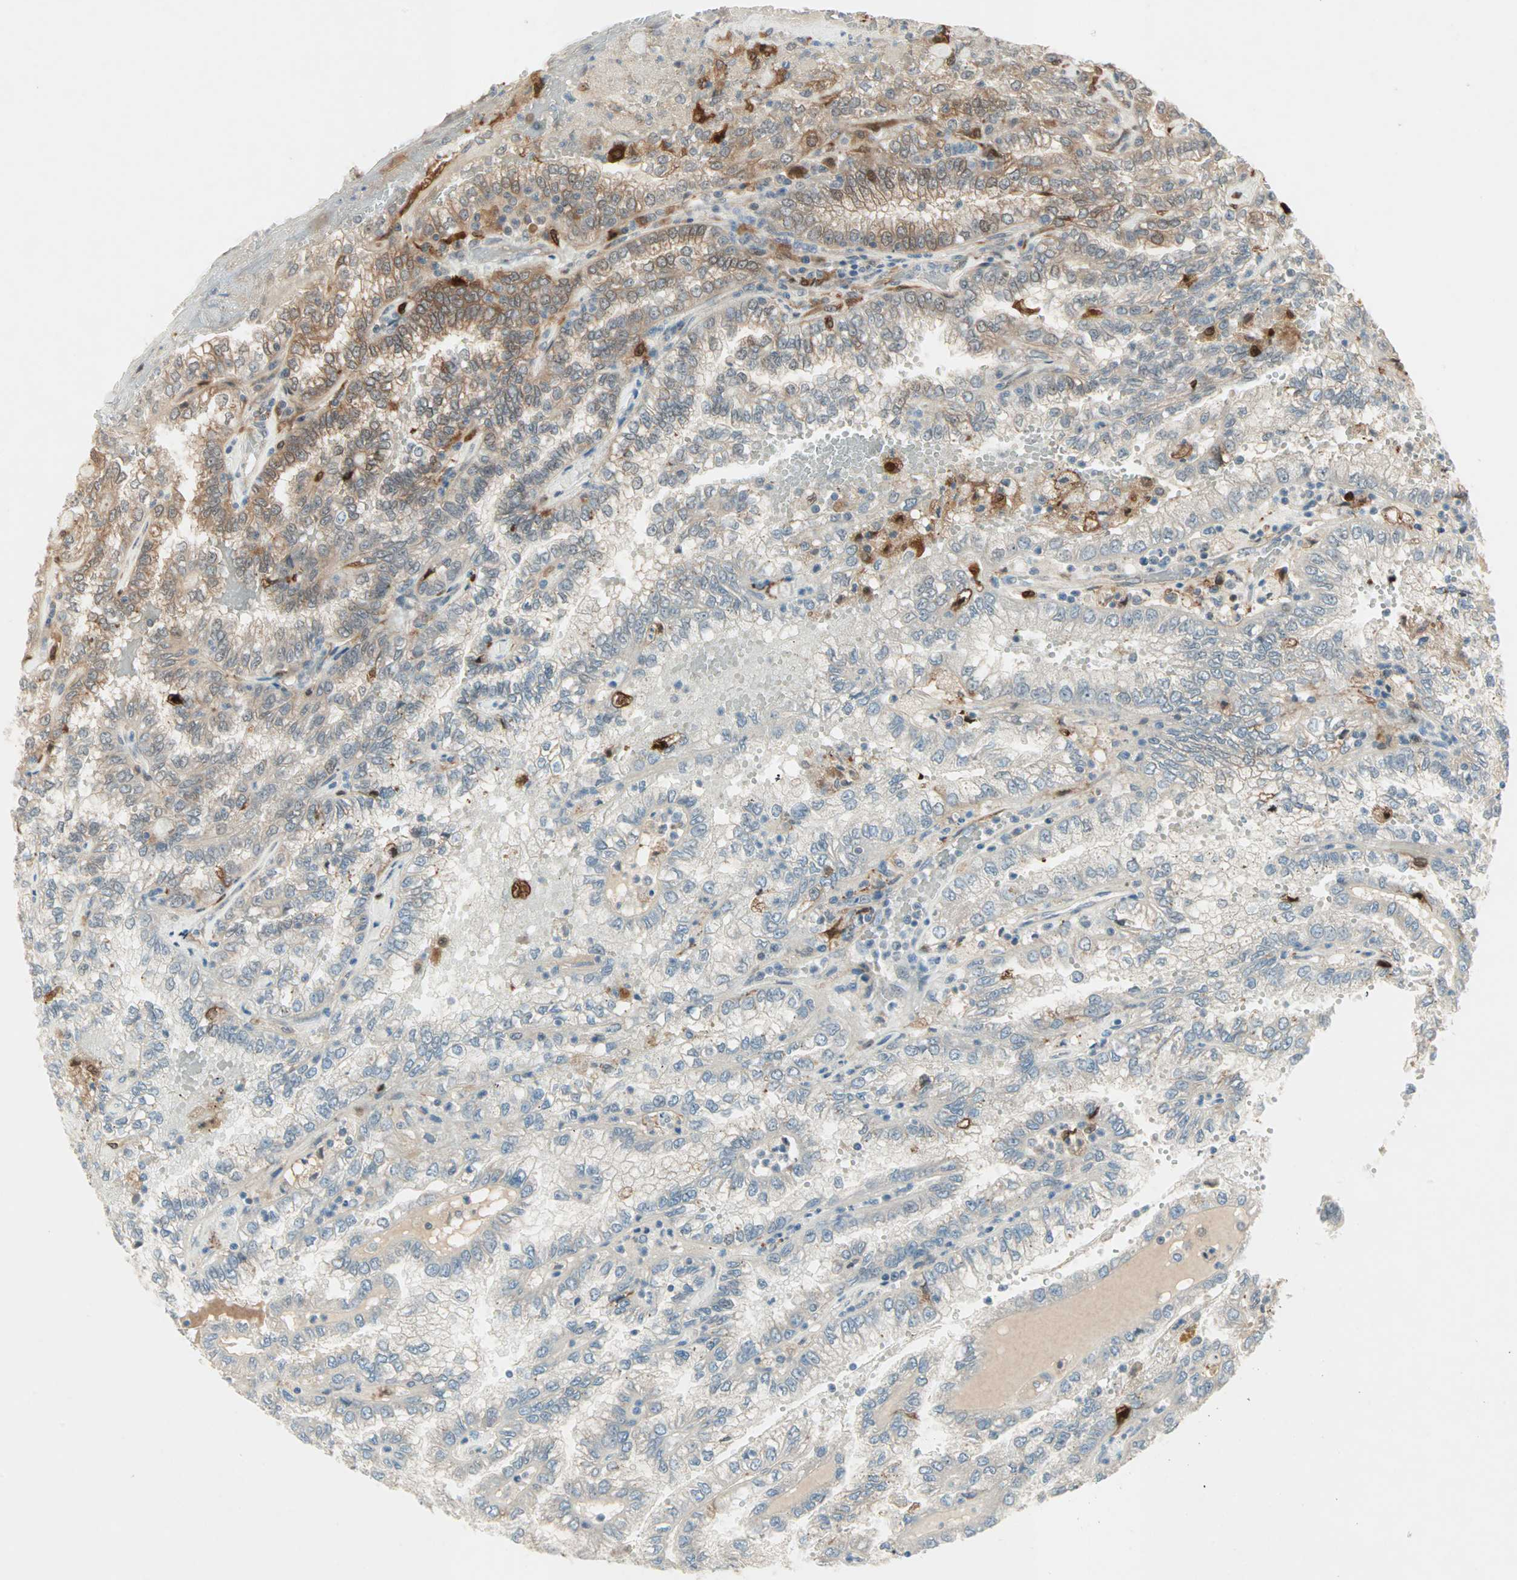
{"staining": {"intensity": "weak", "quantity": "25%-75%", "location": "cytoplasmic/membranous"}, "tissue": "renal cancer", "cell_type": "Tumor cells", "image_type": "cancer", "snomed": [{"axis": "morphology", "description": "Inflammation, NOS"}, {"axis": "morphology", "description": "Adenocarcinoma, NOS"}, {"axis": "topography", "description": "Kidney"}], "caption": "The photomicrograph displays staining of renal adenocarcinoma, revealing weak cytoplasmic/membranous protein positivity (brown color) within tumor cells. Nuclei are stained in blue.", "gene": "RTL6", "patient": {"sex": "male", "age": 68}}